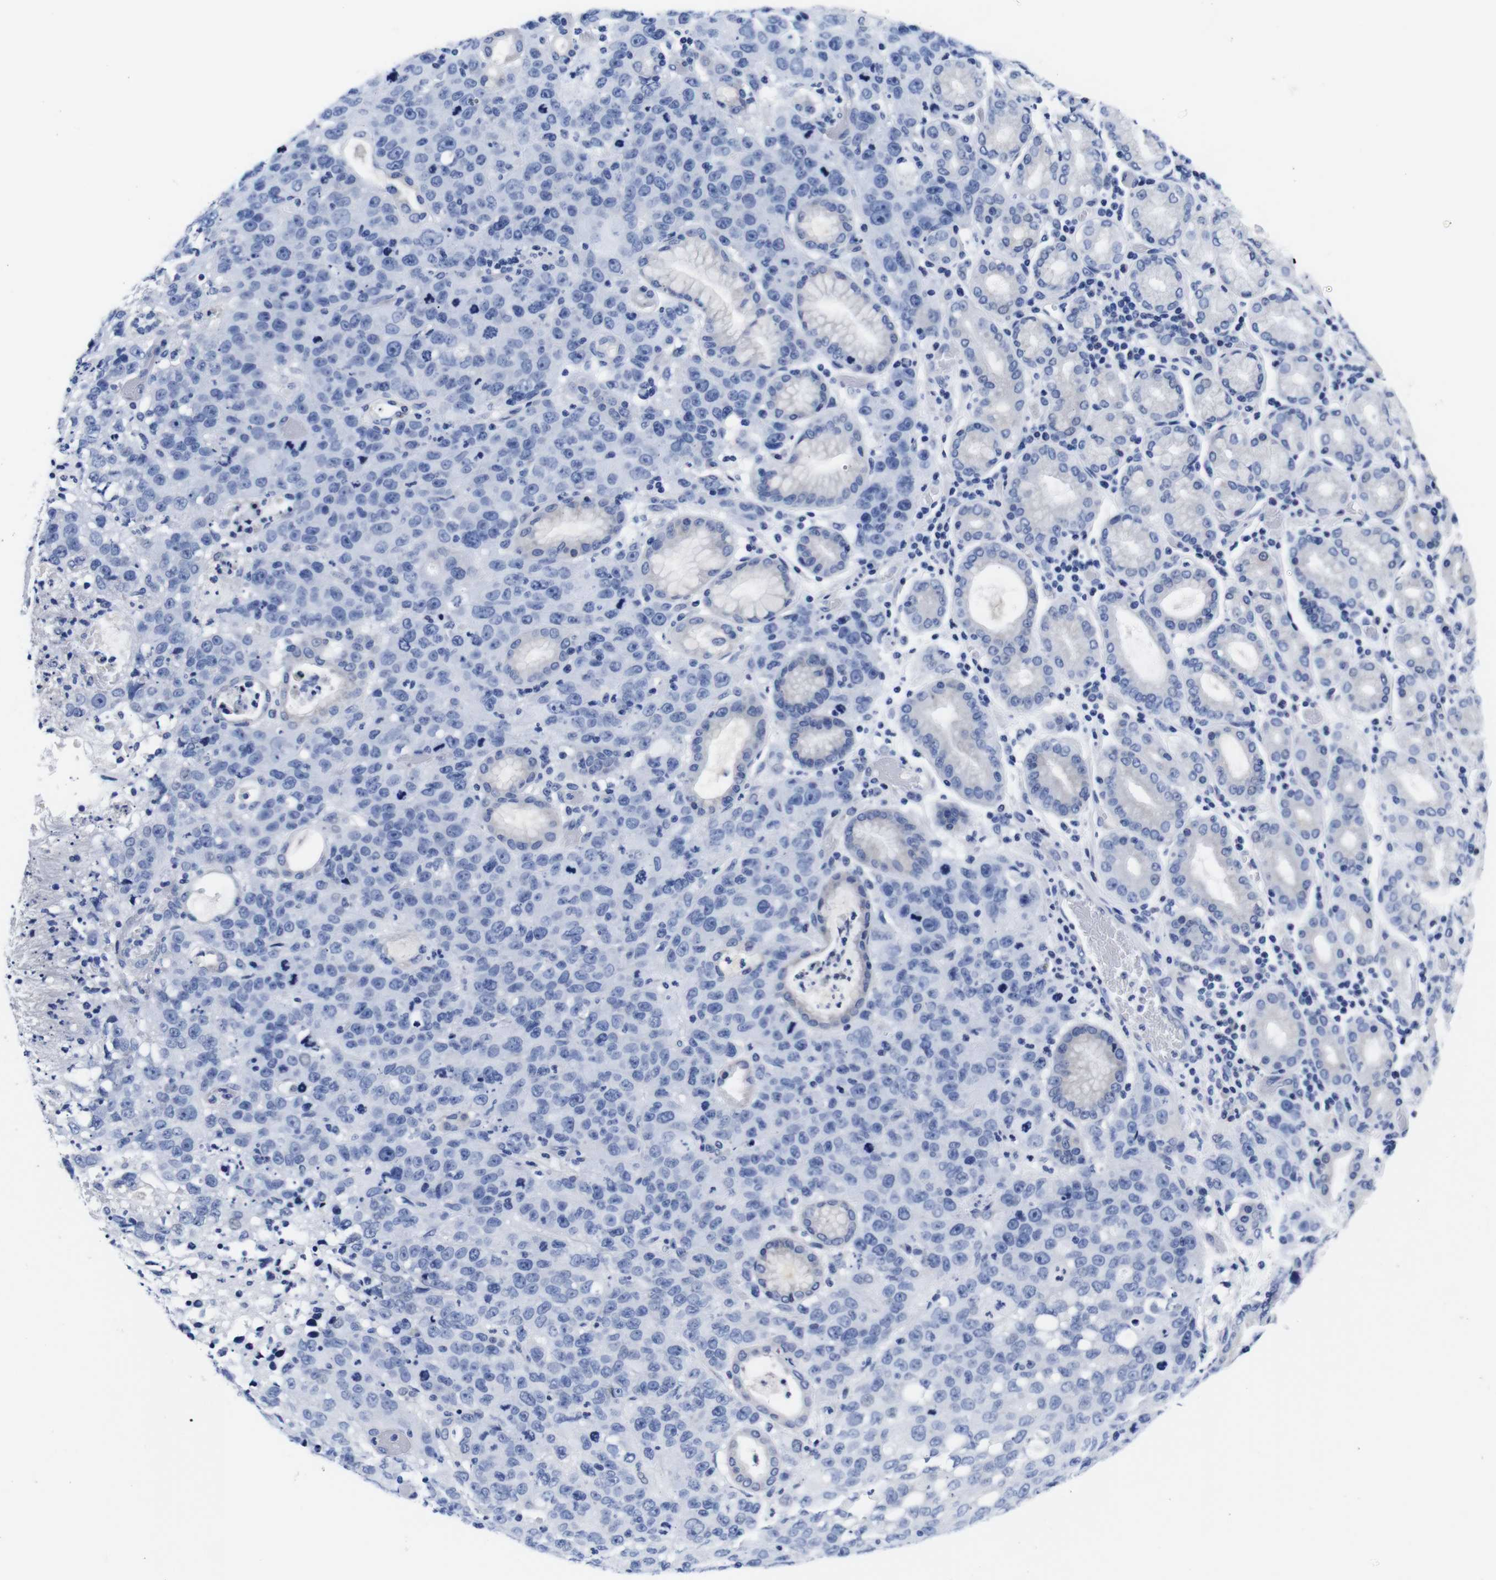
{"staining": {"intensity": "negative", "quantity": "none", "location": "none"}, "tissue": "stomach cancer", "cell_type": "Tumor cells", "image_type": "cancer", "snomed": [{"axis": "morphology", "description": "Normal tissue, NOS"}, {"axis": "morphology", "description": "Adenocarcinoma, NOS"}, {"axis": "topography", "description": "Stomach"}], "caption": "Stomach cancer was stained to show a protein in brown. There is no significant staining in tumor cells. (IHC, brightfield microscopy, high magnification).", "gene": "CLEC4G", "patient": {"sex": "male", "age": 48}}